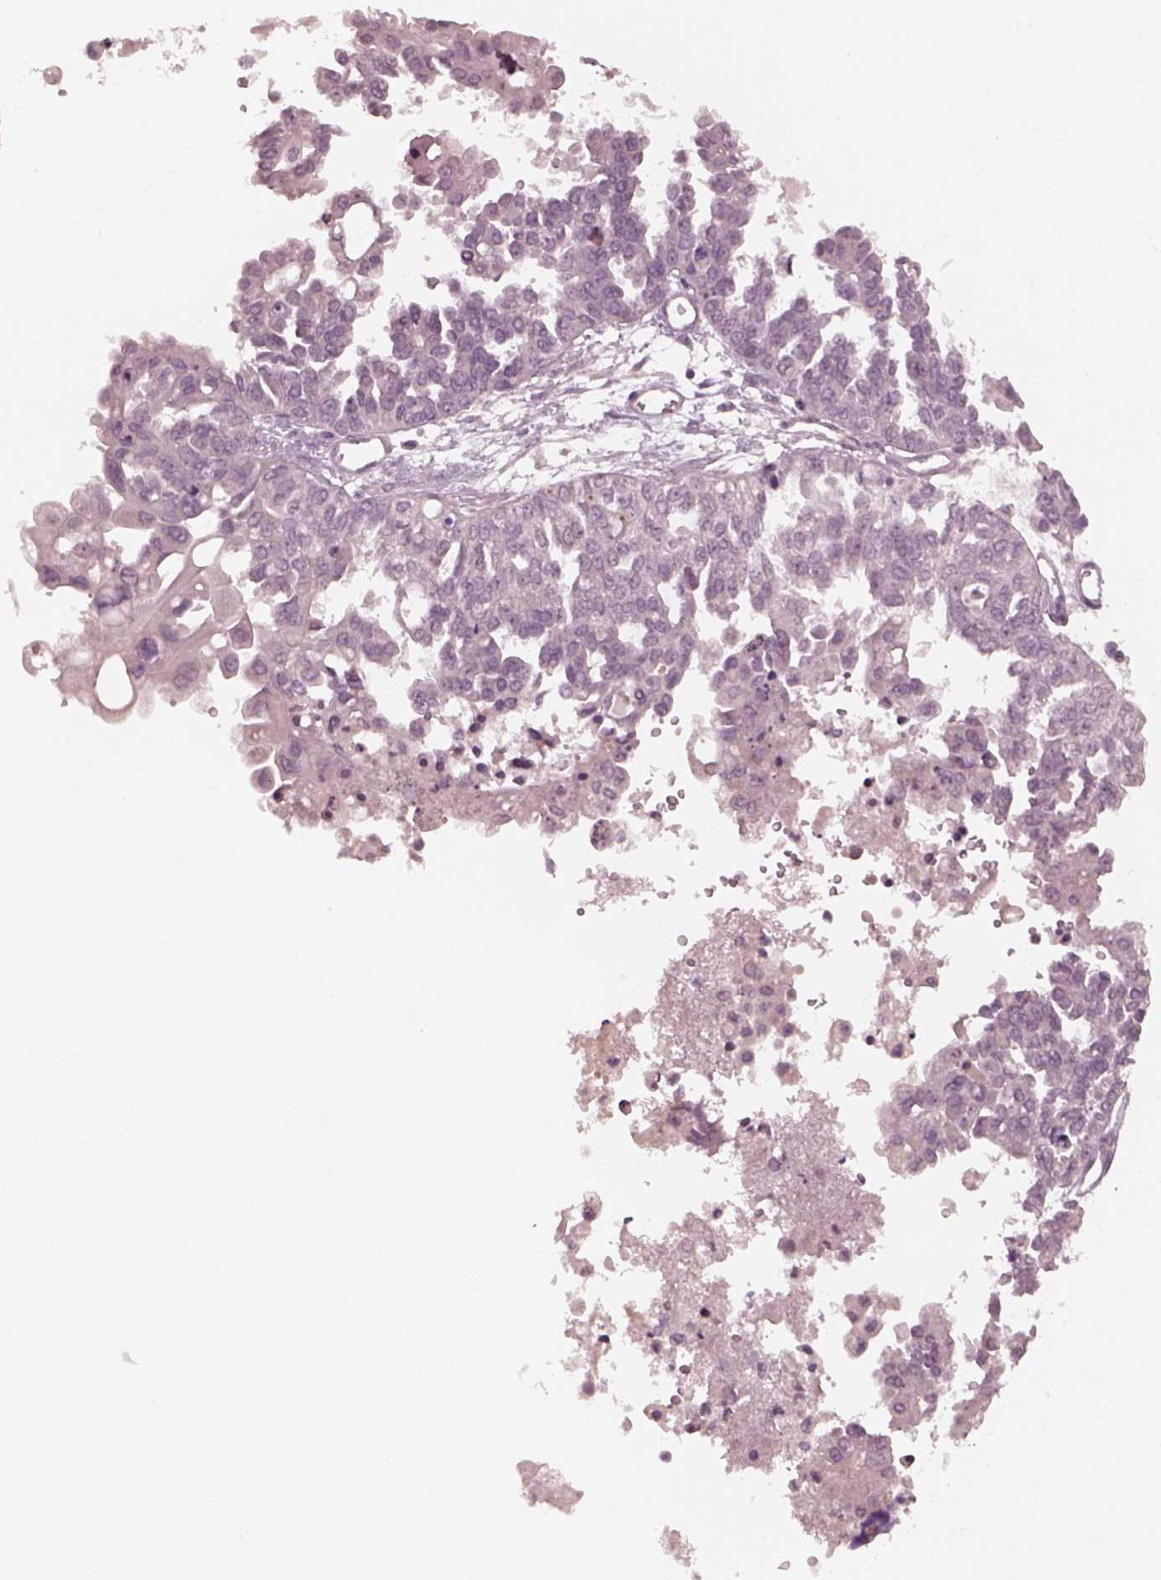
{"staining": {"intensity": "negative", "quantity": "none", "location": "none"}, "tissue": "ovarian cancer", "cell_type": "Tumor cells", "image_type": "cancer", "snomed": [{"axis": "morphology", "description": "Cystadenocarcinoma, serous, NOS"}, {"axis": "topography", "description": "Ovary"}], "caption": "An immunohistochemistry (IHC) histopathology image of ovarian cancer is shown. There is no staining in tumor cells of ovarian cancer.", "gene": "RGS7", "patient": {"sex": "female", "age": 53}}